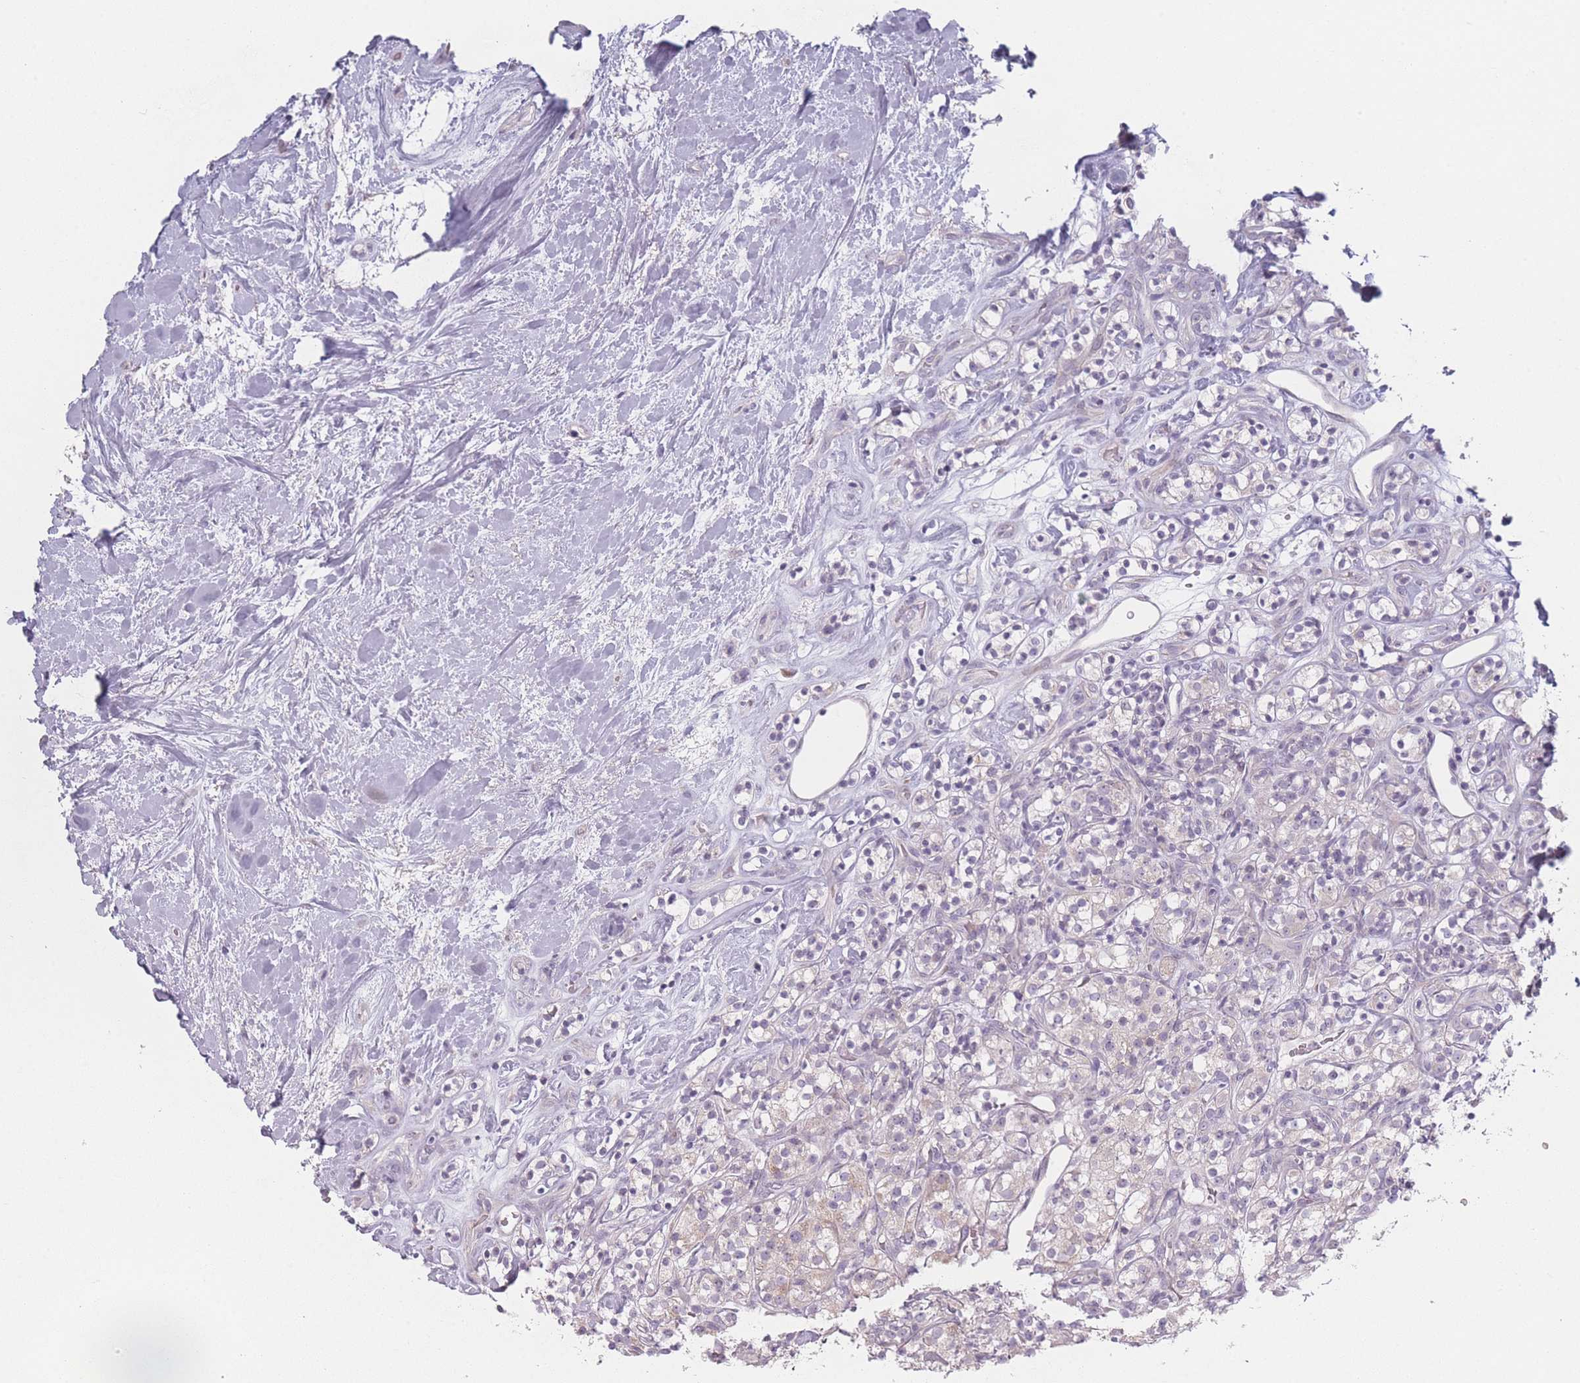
{"staining": {"intensity": "negative", "quantity": "none", "location": "none"}, "tissue": "renal cancer", "cell_type": "Tumor cells", "image_type": "cancer", "snomed": [{"axis": "morphology", "description": "Adenocarcinoma, NOS"}, {"axis": "topography", "description": "Kidney"}], "caption": "Tumor cells show no significant protein positivity in renal cancer.", "gene": "RASL10B", "patient": {"sex": "male", "age": 77}}